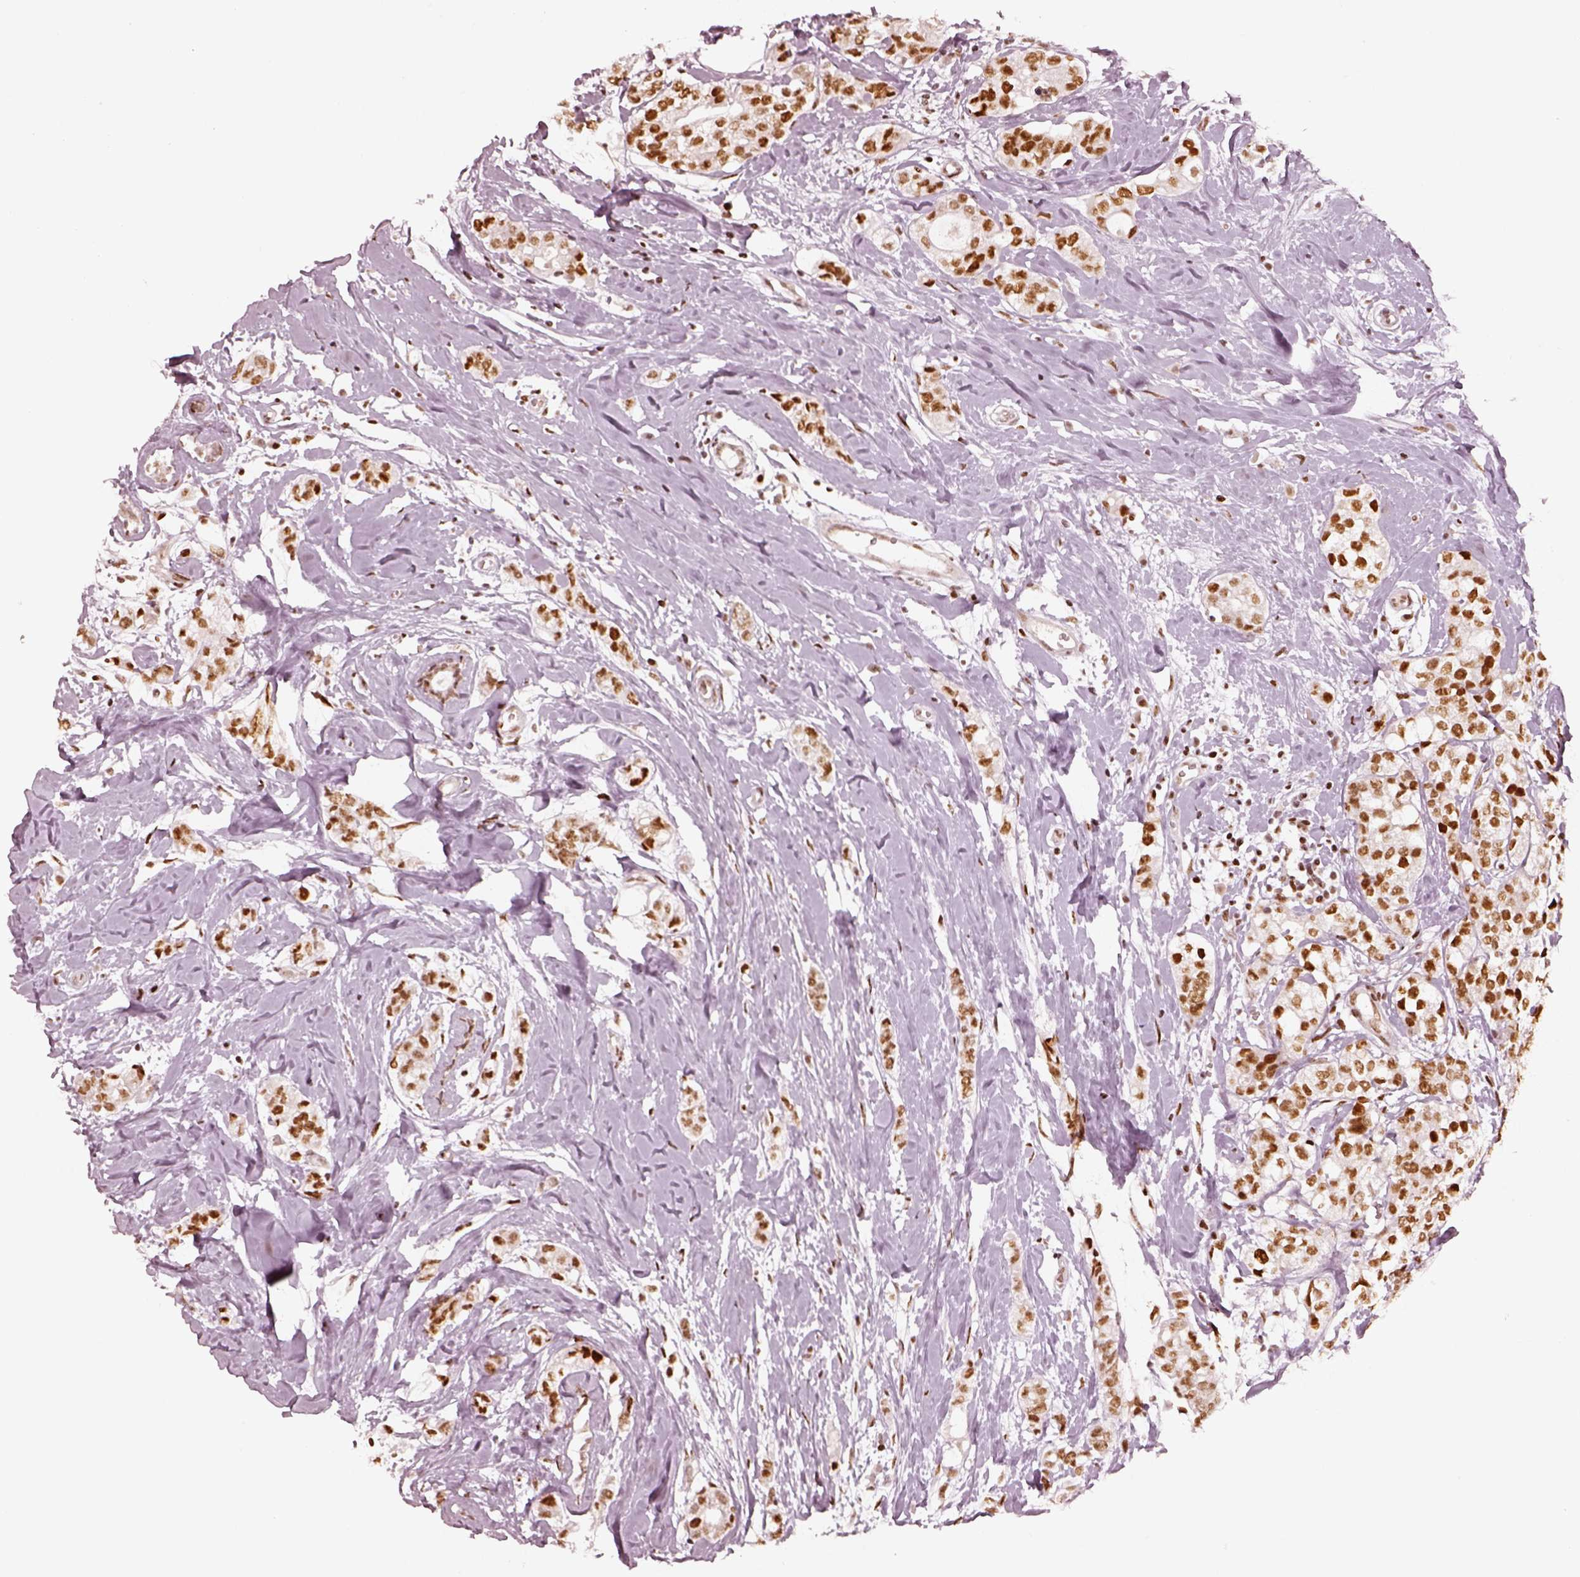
{"staining": {"intensity": "moderate", "quantity": ">75%", "location": "nuclear"}, "tissue": "breast cancer", "cell_type": "Tumor cells", "image_type": "cancer", "snomed": [{"axis": "morphology", "description": "Duct carcinoma"}, {"axis": "topography", "description": "Breast"}], "caption": "Protein expression analysis of human breast intraductal carcinoma reveals moderate nuclear expression in approximately >75% of tumor cells.", "gene": "HNRNPC", "patient": {"sex": "female", "age": 40}}